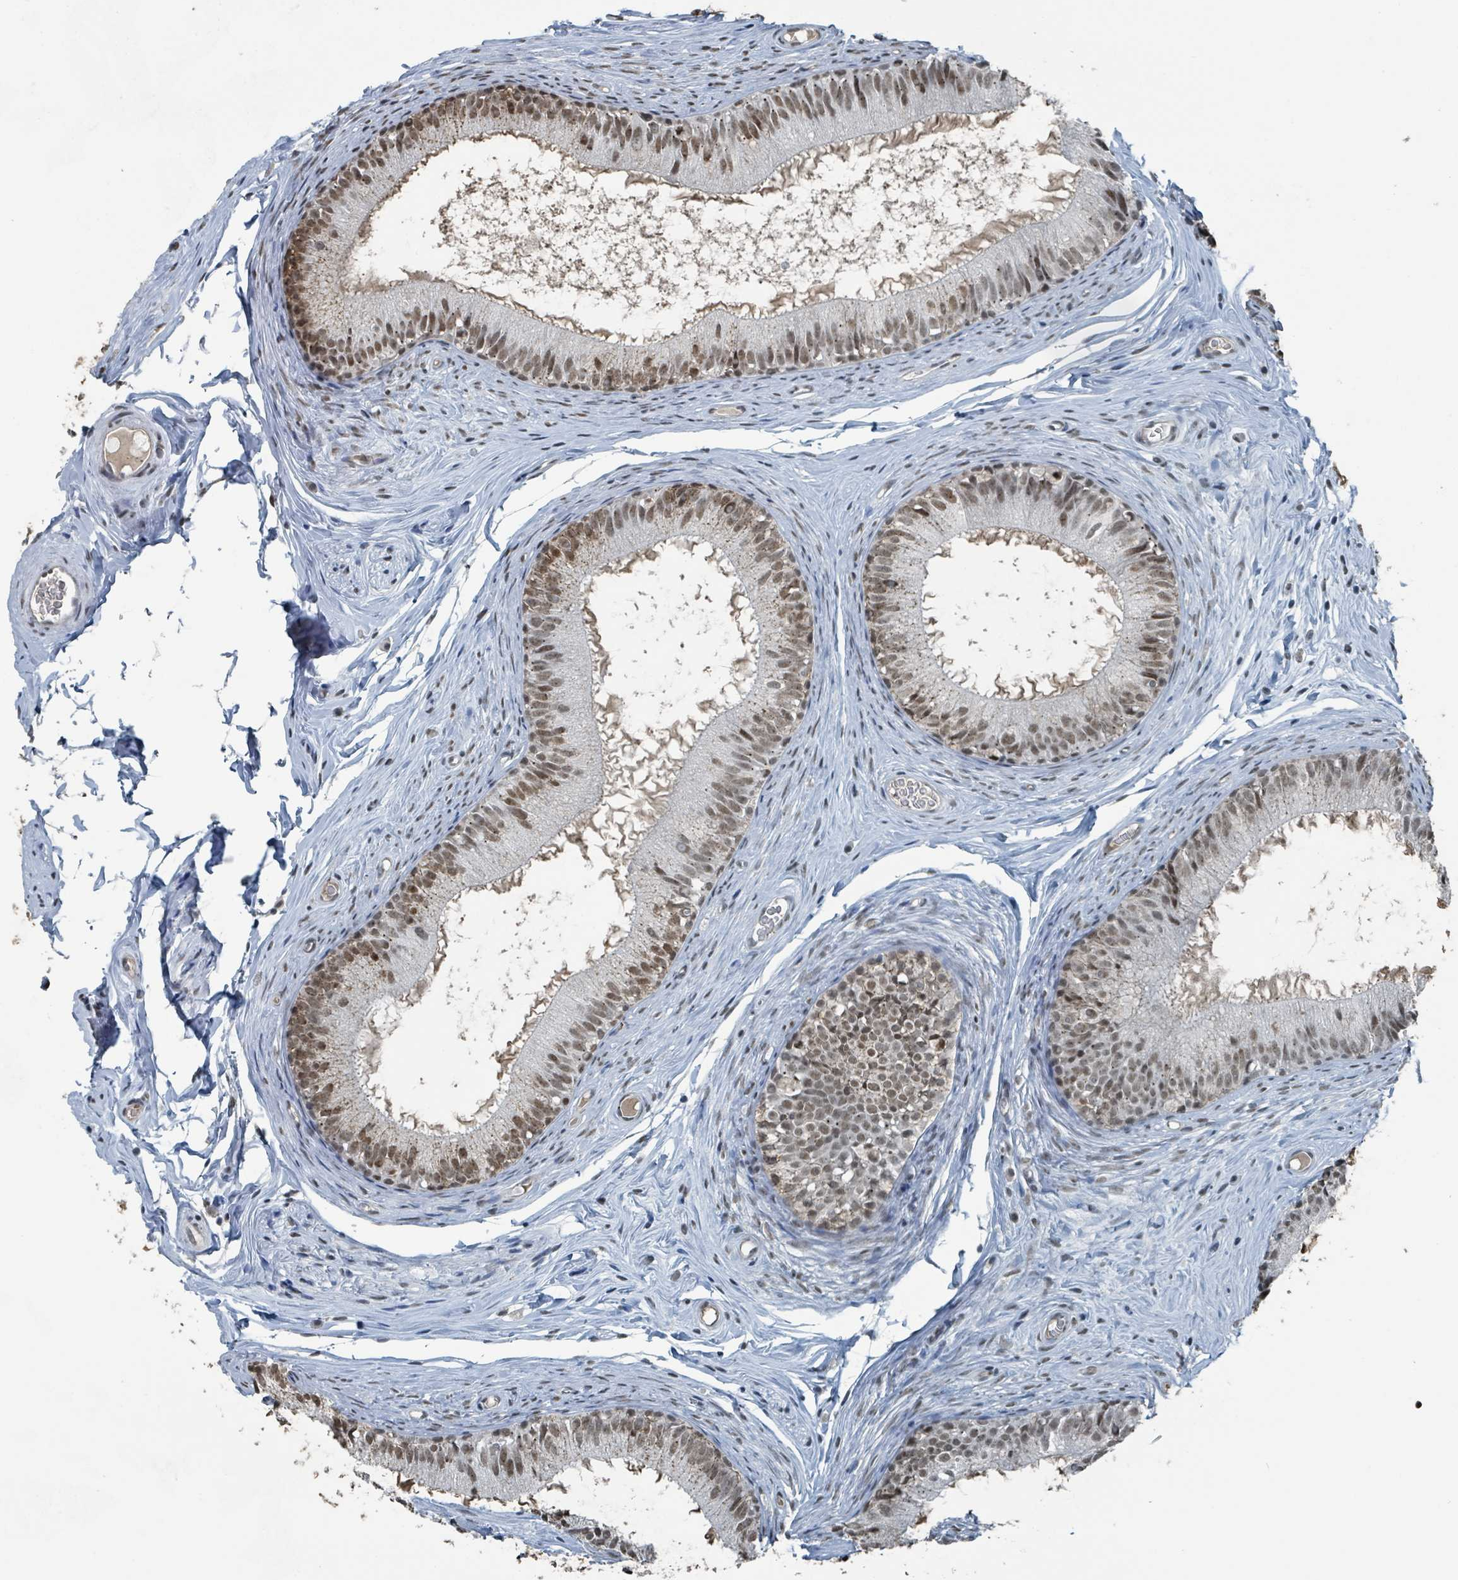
{"staining": {"intensity": "moderate", "quantity": ">75%", "location": "cytoplasmic/membranous,nuclear"}, "tissue": "epididymis", "cell_type": "Glandular cells", "image_type": "normal", "snomed": [{"axis": "morphology", "description": "Normal tissue, NOS"}, {"axis": "topography", "description": "Epididymis"}], "caption": "About >75% of glandular cells in benign epididymis show moderate cytoplasmic/membranous,nuclear protein staining as visualized by brown immunohistochemical staining.", "gene": "PHIP", "patient": {"sex": "male", "age": 25}}